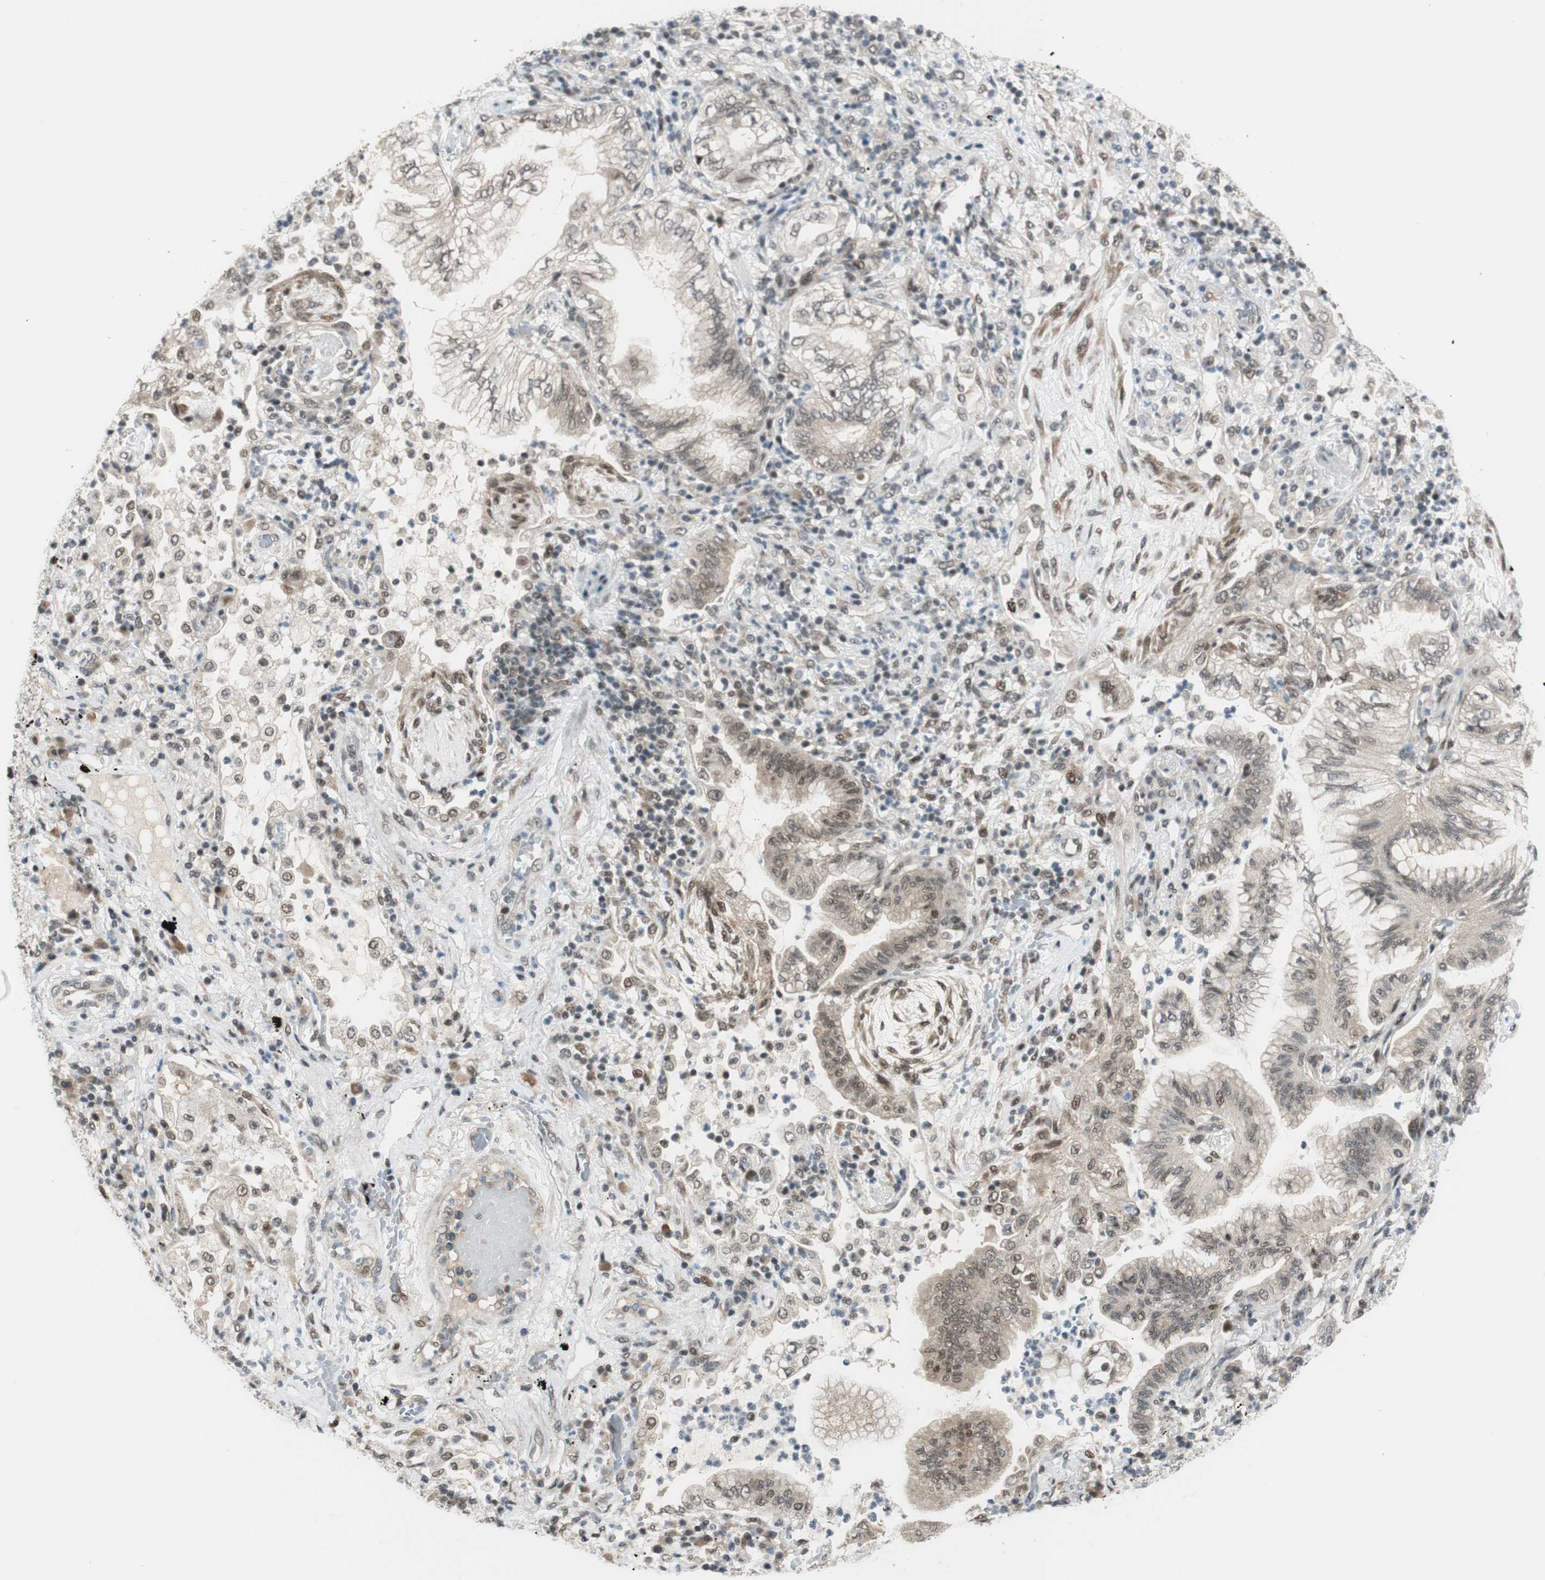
{"staining": {"intensity": "weak", "quantity": ">75%", "location": "cytoplasmic/membranous"}, "tissue": "lung cancer", "cell_type": "Tumor cells", "image_type": "cancer", "snomed": [{"axis": "morphology", "description": "Normal tissue, NOS"}, {"axis": "morphology", "description": "Adenocarcinoma, NOS"}, {"axis": "topography", "description": "Bronchus"}, {"axis": "topography", "description": "Lung"}], "caption": "A brown stain shows weak cytoplasmic/membranous expression of a protein in lung adenocarcinoma tumor cells.", "gene": "BRMS1", "patient": {"sex": "female", "age": 70}}